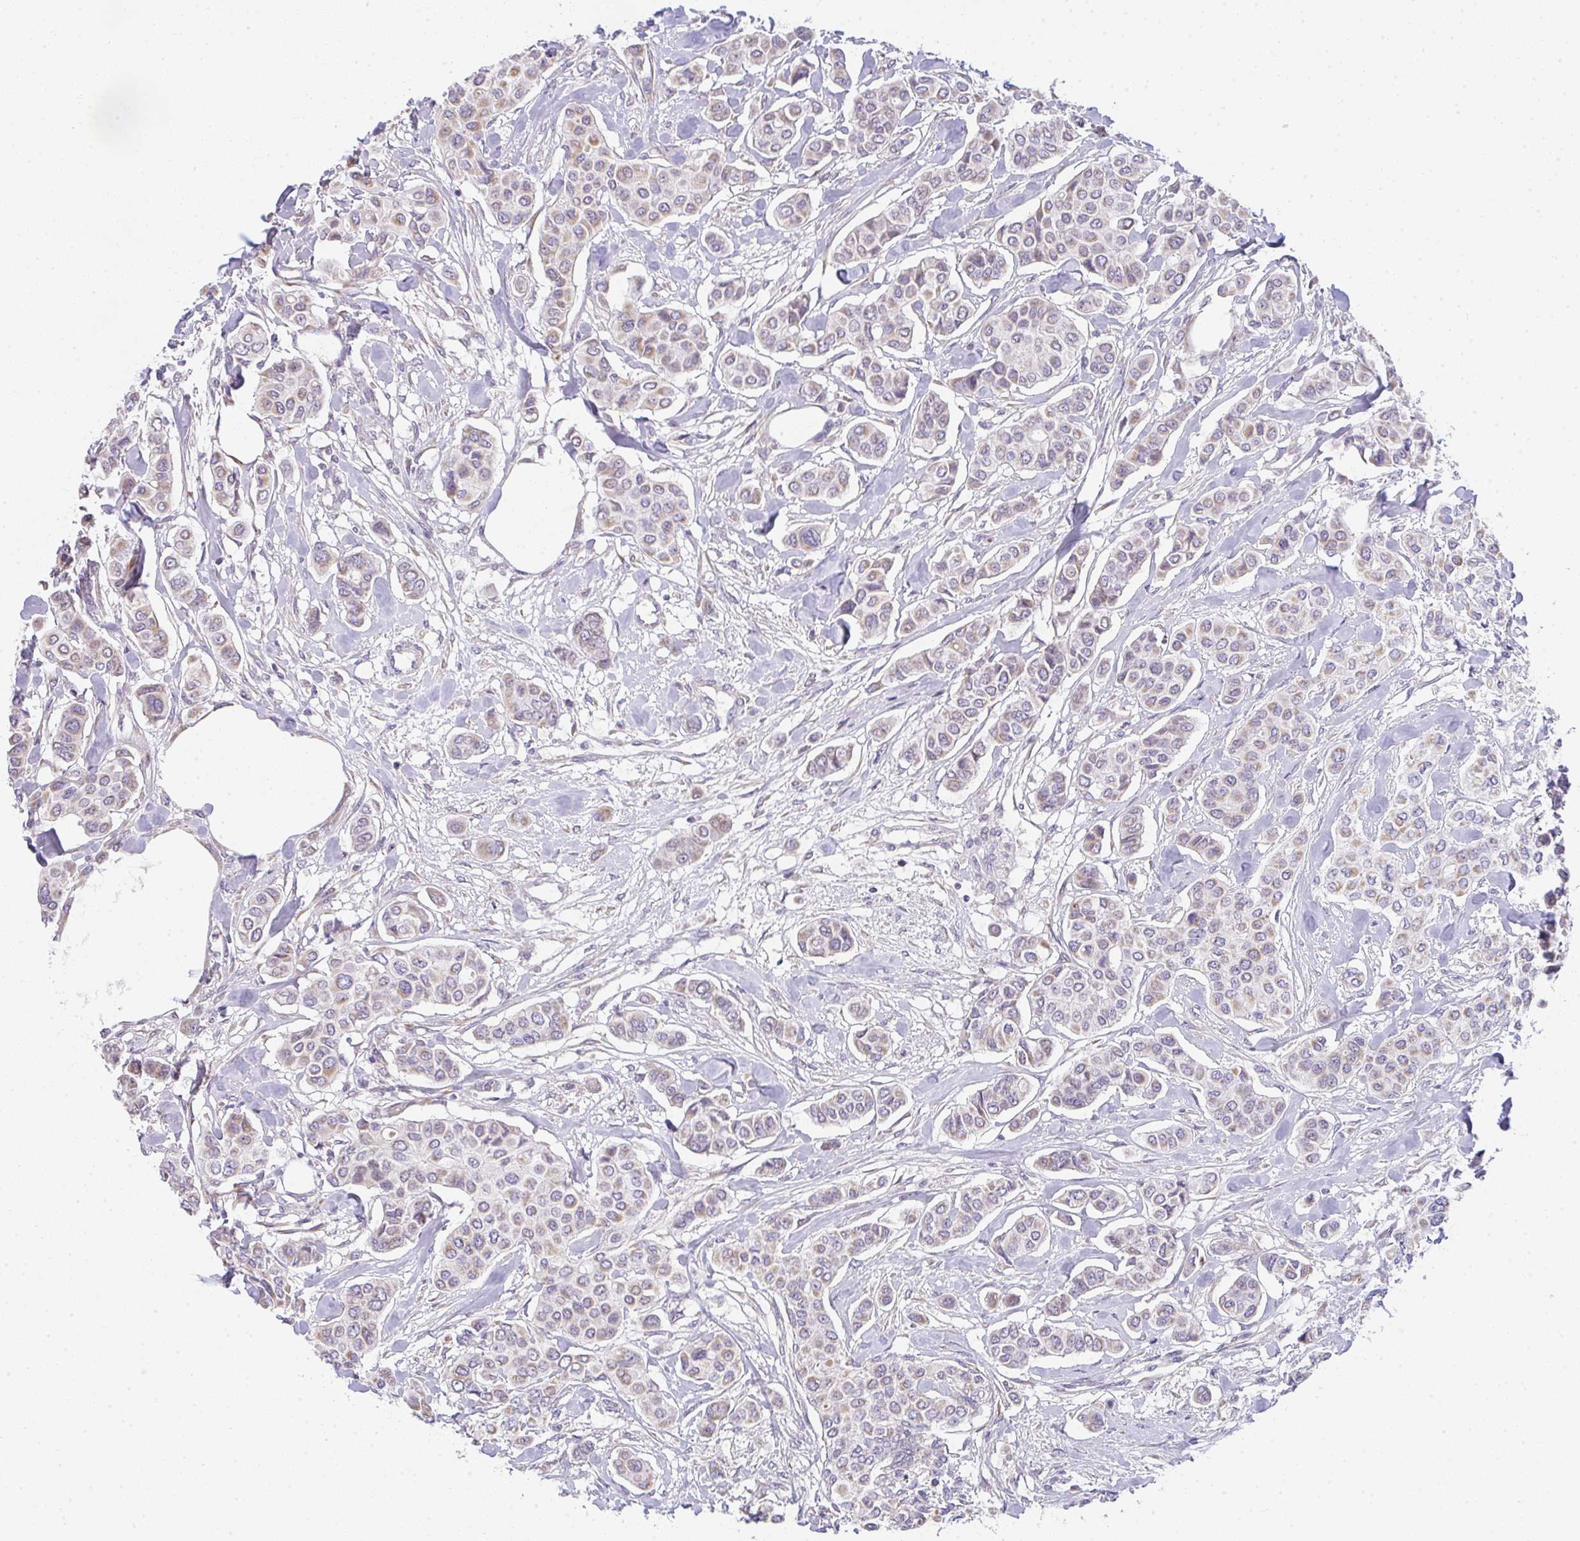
{"staining": {"intensity": "moderate", "quantity": ">75%", "location": "cytoplasmic/membranous"}, "tissue": "breast cancer", "cell_type": "Tumor cells", "image_type": "cancer", "snomed": [{"axis": "morphology", "description": "Lobular carcinoma"}, {"axis": "topography", "description": "Breast"}], "caption": "High-magnification brightfield microscopy of breast cancer stained with DAB (brown) and counterstained with hematoxylin (blue). tumor cells exhibit moderate cytoplasmic/membranous positivity is appreciated in about>75% of cells.", "gene": "CACNA1S", "patient": {"sex": "female", "age": 51}}